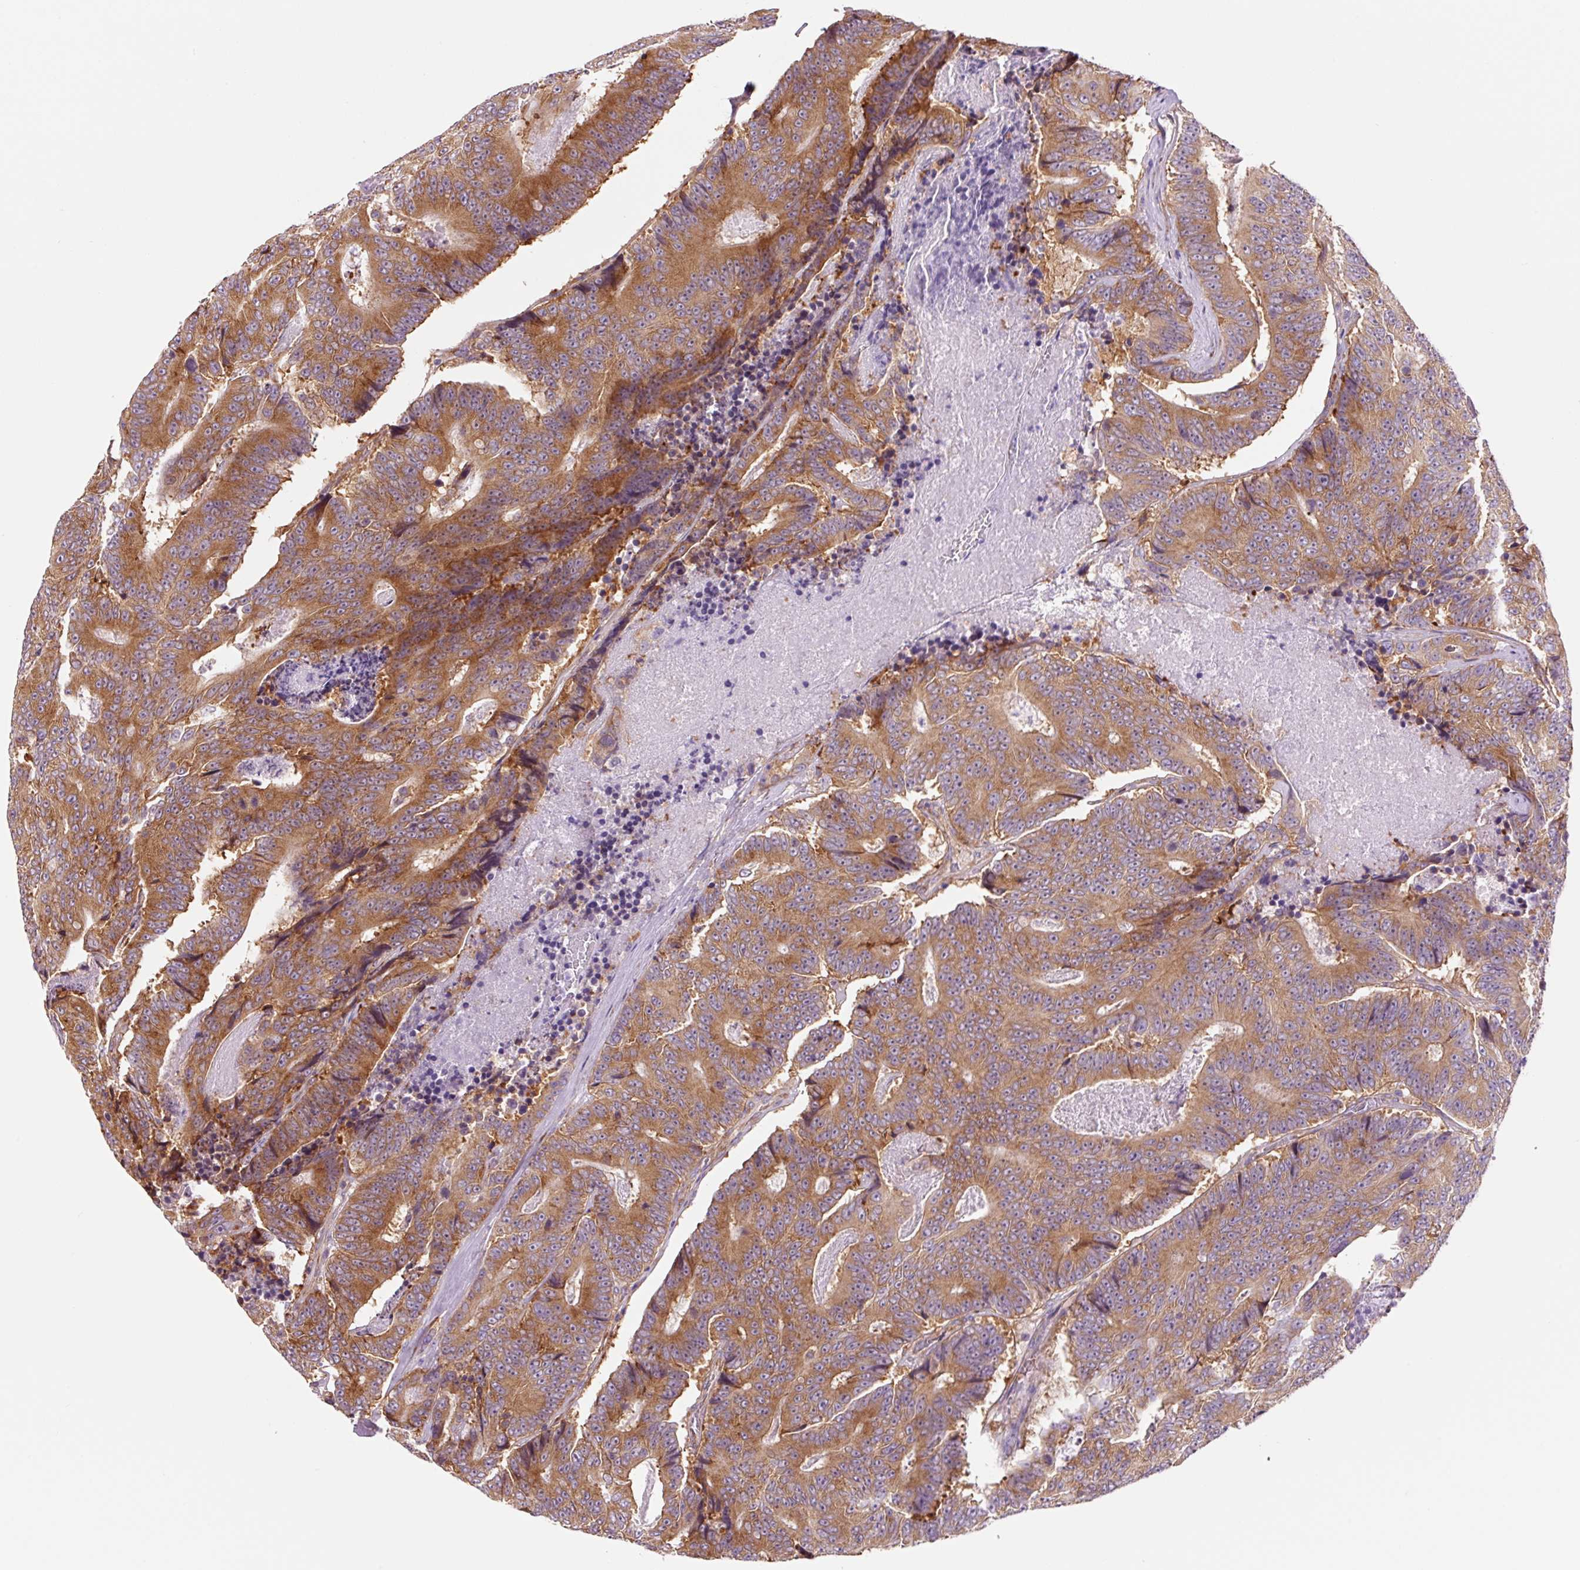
{"staining": {"intensity": "moderate", "quantity": ">75%", "location": "cytoplasmic/membranous"}, "tissue": "colorectal cancer", "cell_type": "Tumor cells", "image_type": "cancer", "snomed": [{"axis": "morphology", "description": "Adenocarcinoma, NOS"}, {"axis": "topography", "description": "Colon"}], "caption": "Colorectal cancer (adenocarcinoma) tissue exhibits moderate cytoplasmic/membranous staining in approximately >75% of tumor cells", "gene": "RPL41", "patient": {"sex": "male", "age": 83}}